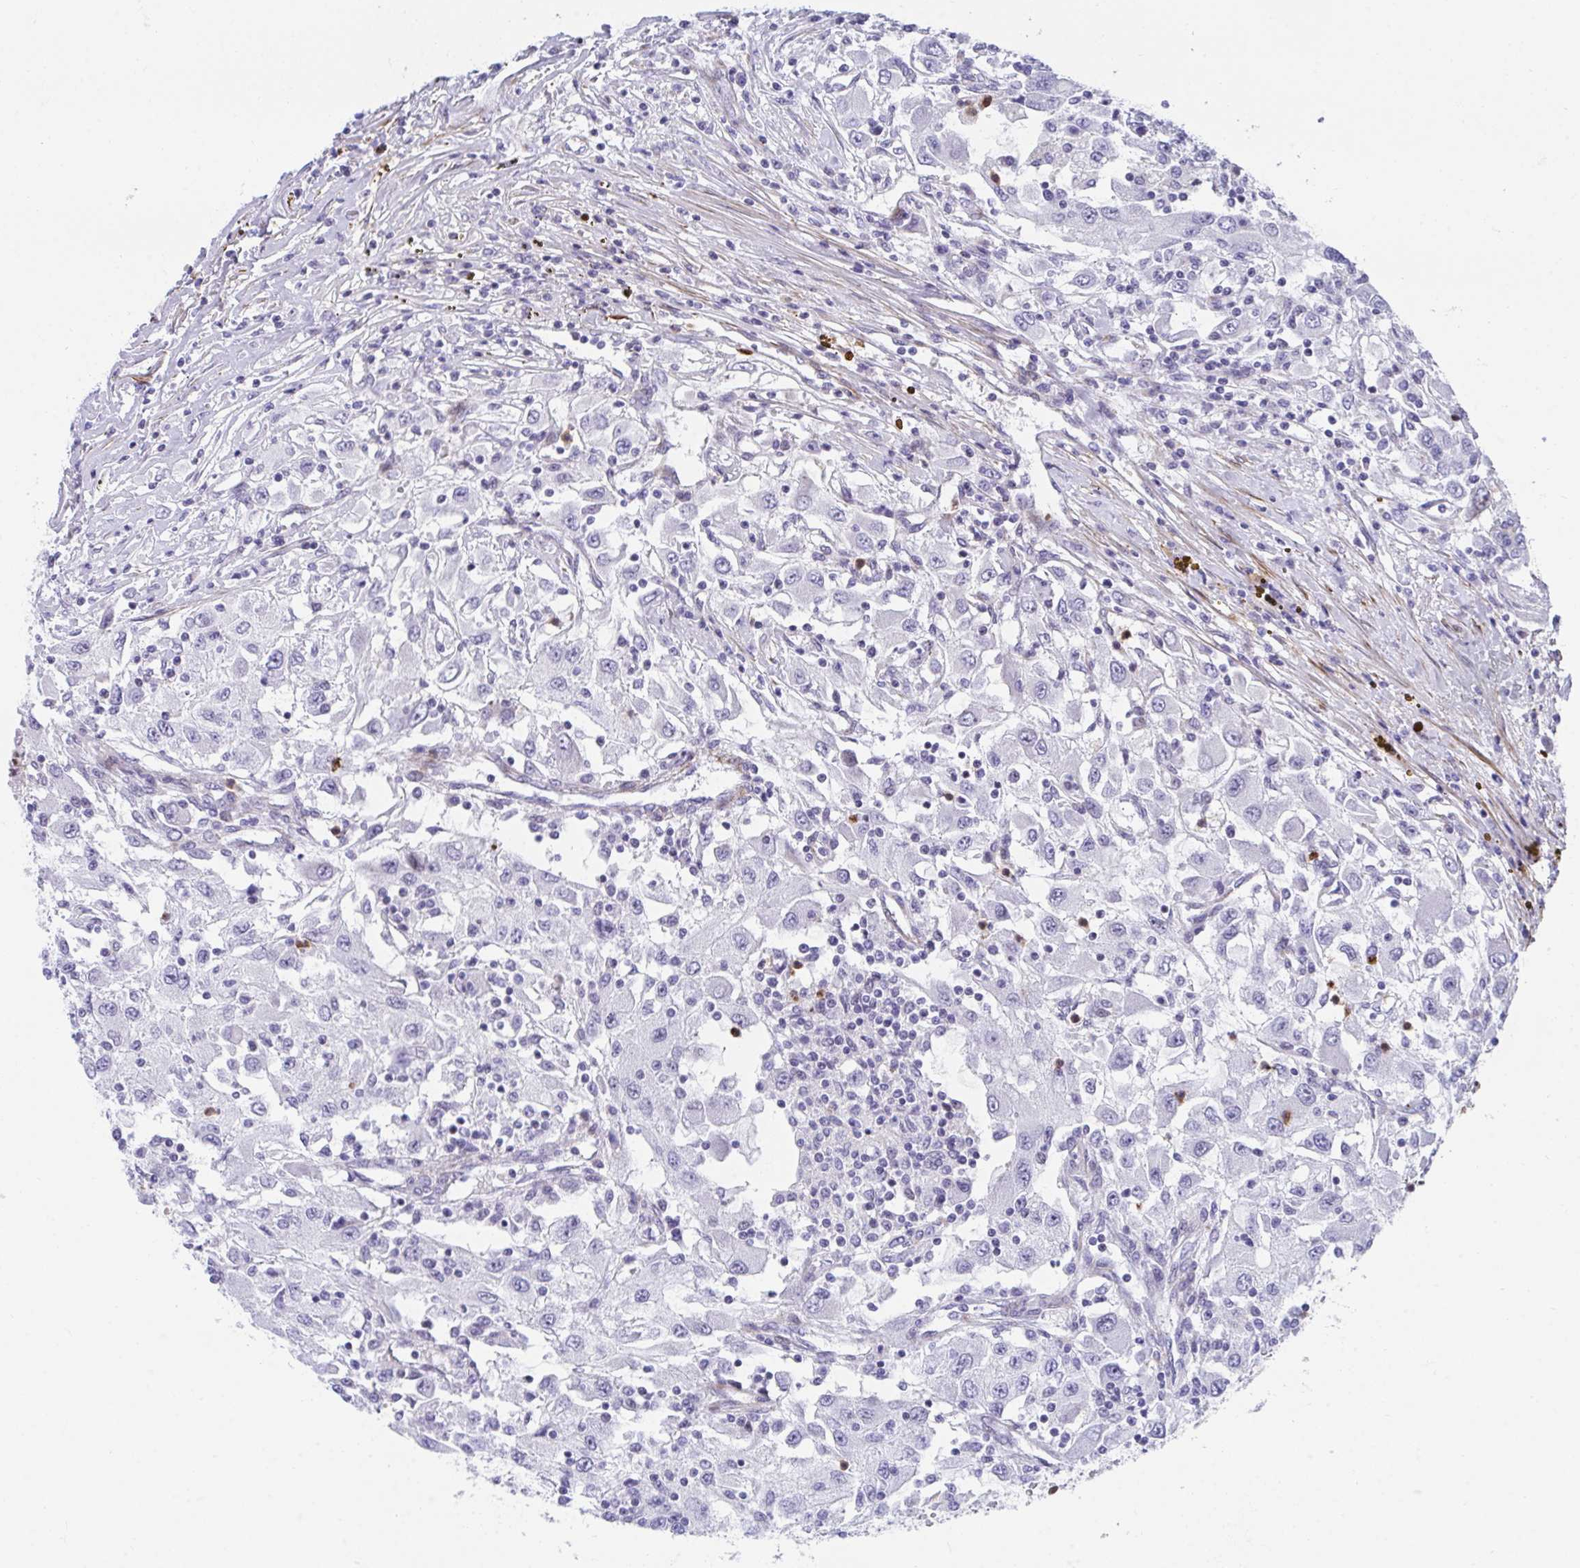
{"staining": {"intensity": "negative", "quantity": "none", "location": "none"}, "tissue": "renal cancer", "cell_type": "Tumor cells", "image_type": "cancer", "snomed": [{"axis": "morphology", "description": "Adenocarcinoma, NOS"}, {"axis": "topography", "description": "Kidney"}], "caption": "Renal cancer stained for a protein using immunohistochemistry exhibits no staining tumor cells.", "gene": "CSTB", "patient": {"sex": "female", "age": 67}}